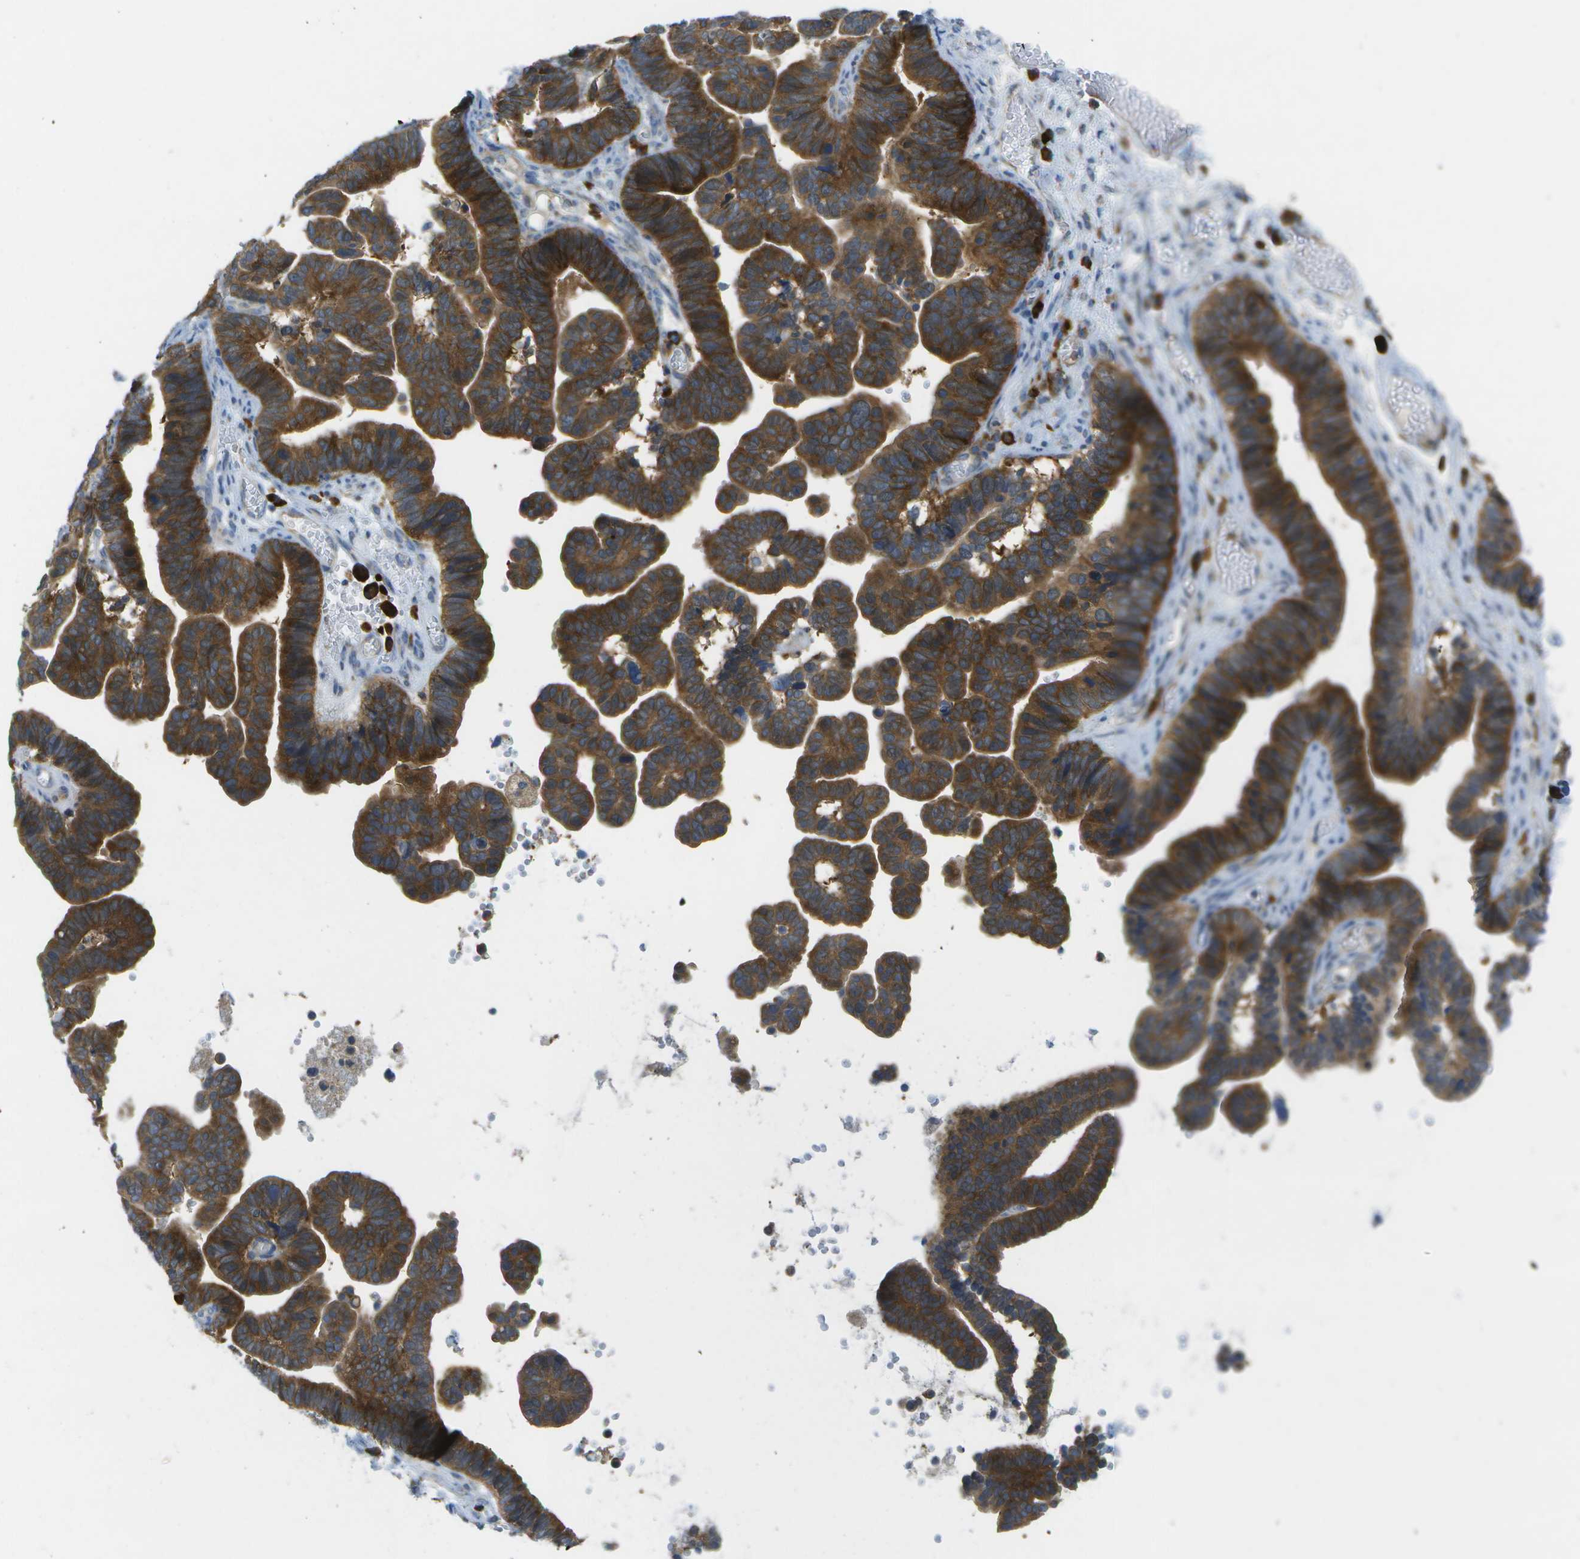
{"staining": {"intensity": "strong", "quantity": ">75%", "location": "cytoplasmic/membranous"}, "tissue": "ovarian cancer", "cell_type": "Tumor cells", "image_type": "cancer", "snomed": [{"axis": "morphology", "description": "Cystadenocarcinoma, serous, NOS"}, {"axis": "topography", "description": "Ovary"}], "caption": "Brown immunohistochemical staining in serous cystadenocarcinoma (ovarian) reveals strong cytoplasmic/membranous staining in approximately >75% of tumor cells. (DAB IHC, brown staining for protein, blue staining for nuclei).", "gene": "WNK2", "patient": {"sex": "female", "age": 56}}